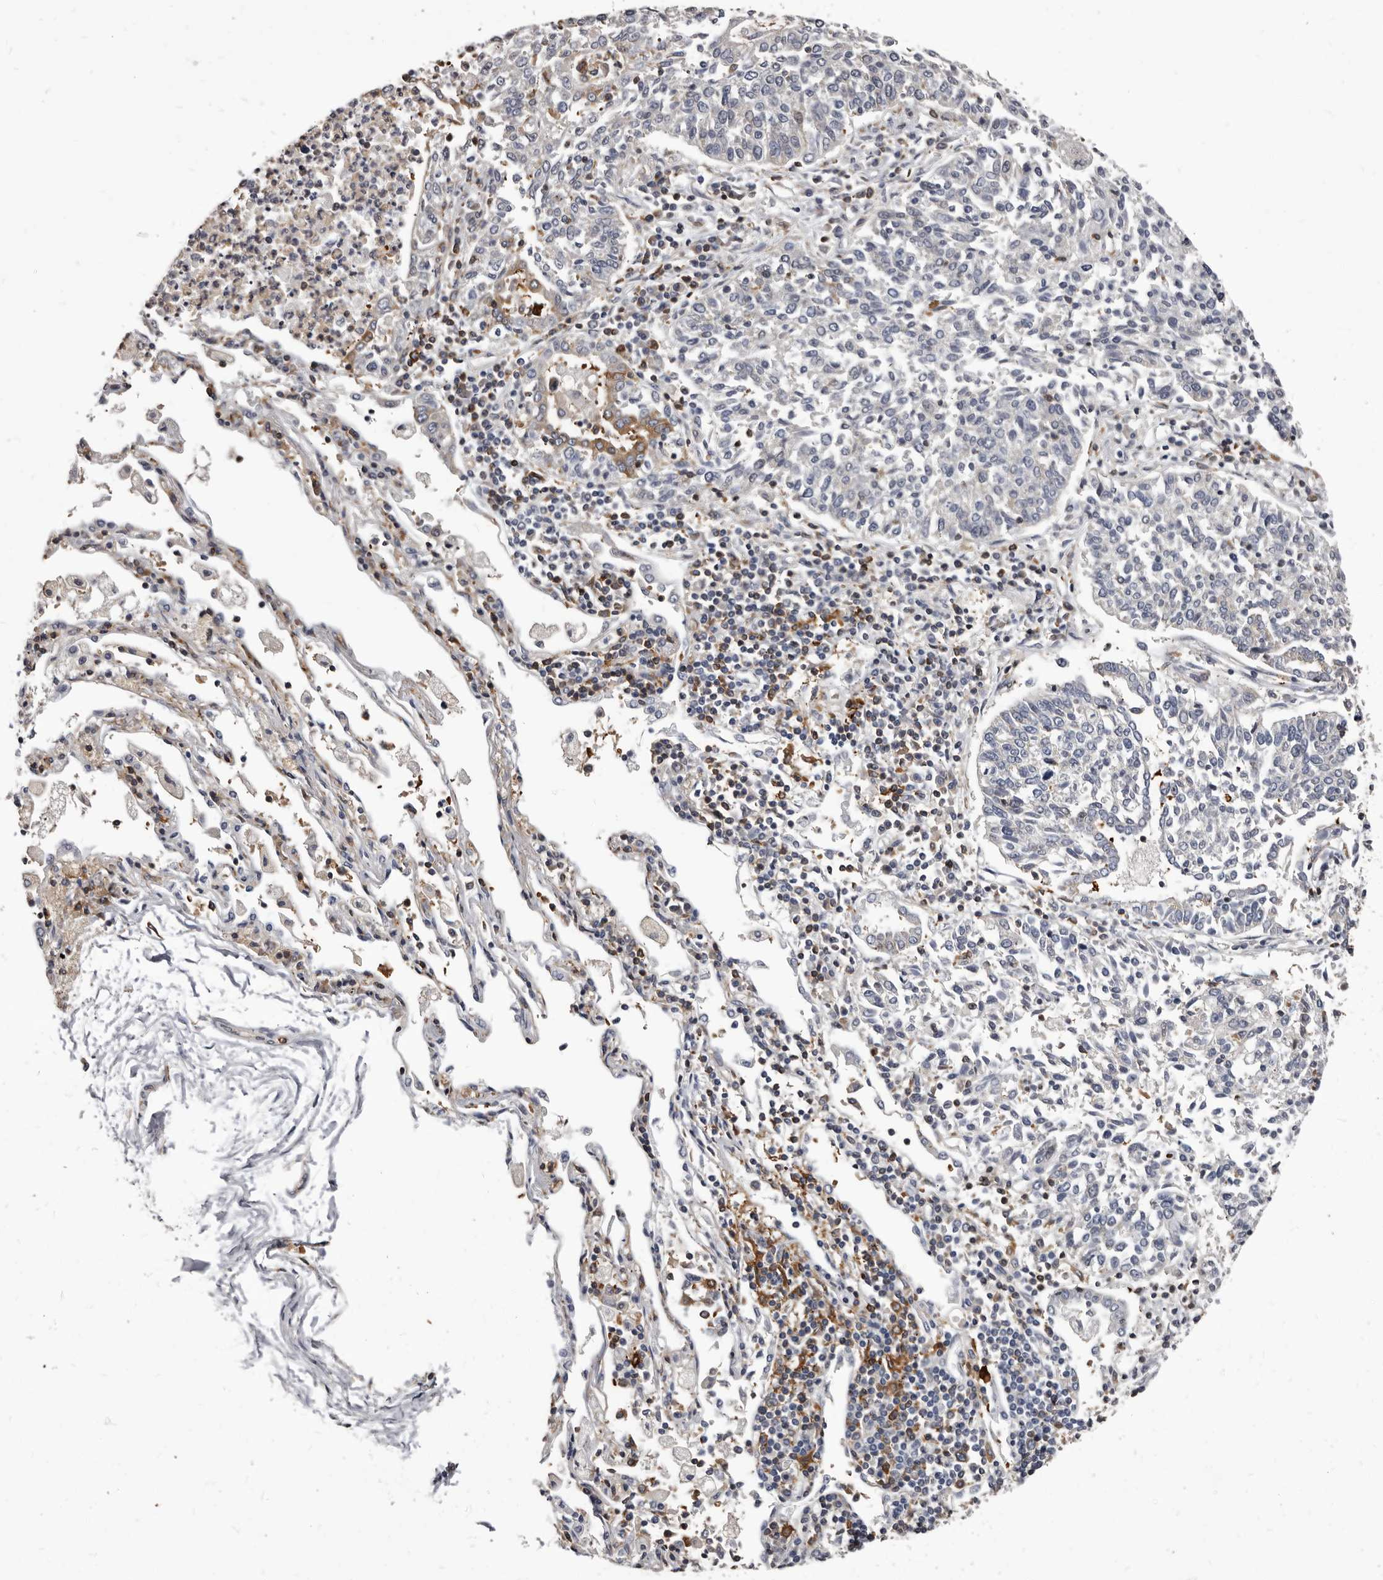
{"staining": {"intensity": "negative", "quantity": "none", "location": "none"}, "tissue": "lung cancer", "cell_type": "Tumor cells", "image_type": "cancer", "snomed": [{"axis": "morphology", "description": "Normal tissue, NOS"}, {"axis": "morphology", "description": "Squamous cell carcinoma, NOS"}, {"axis": "topography", "description": "Cartilage tissue"}, {"axis": "topography", "description": "Lung"}, {"axis": "topography", "description": "Peripheral nerve tissue"}], "caption": "Histopathology image shows no protein staining in tumor cells of squamous cell carcinoma (lung) tissue.", "gene": "NIBAN1", "patient": {"sex": "female", "age": 49}}